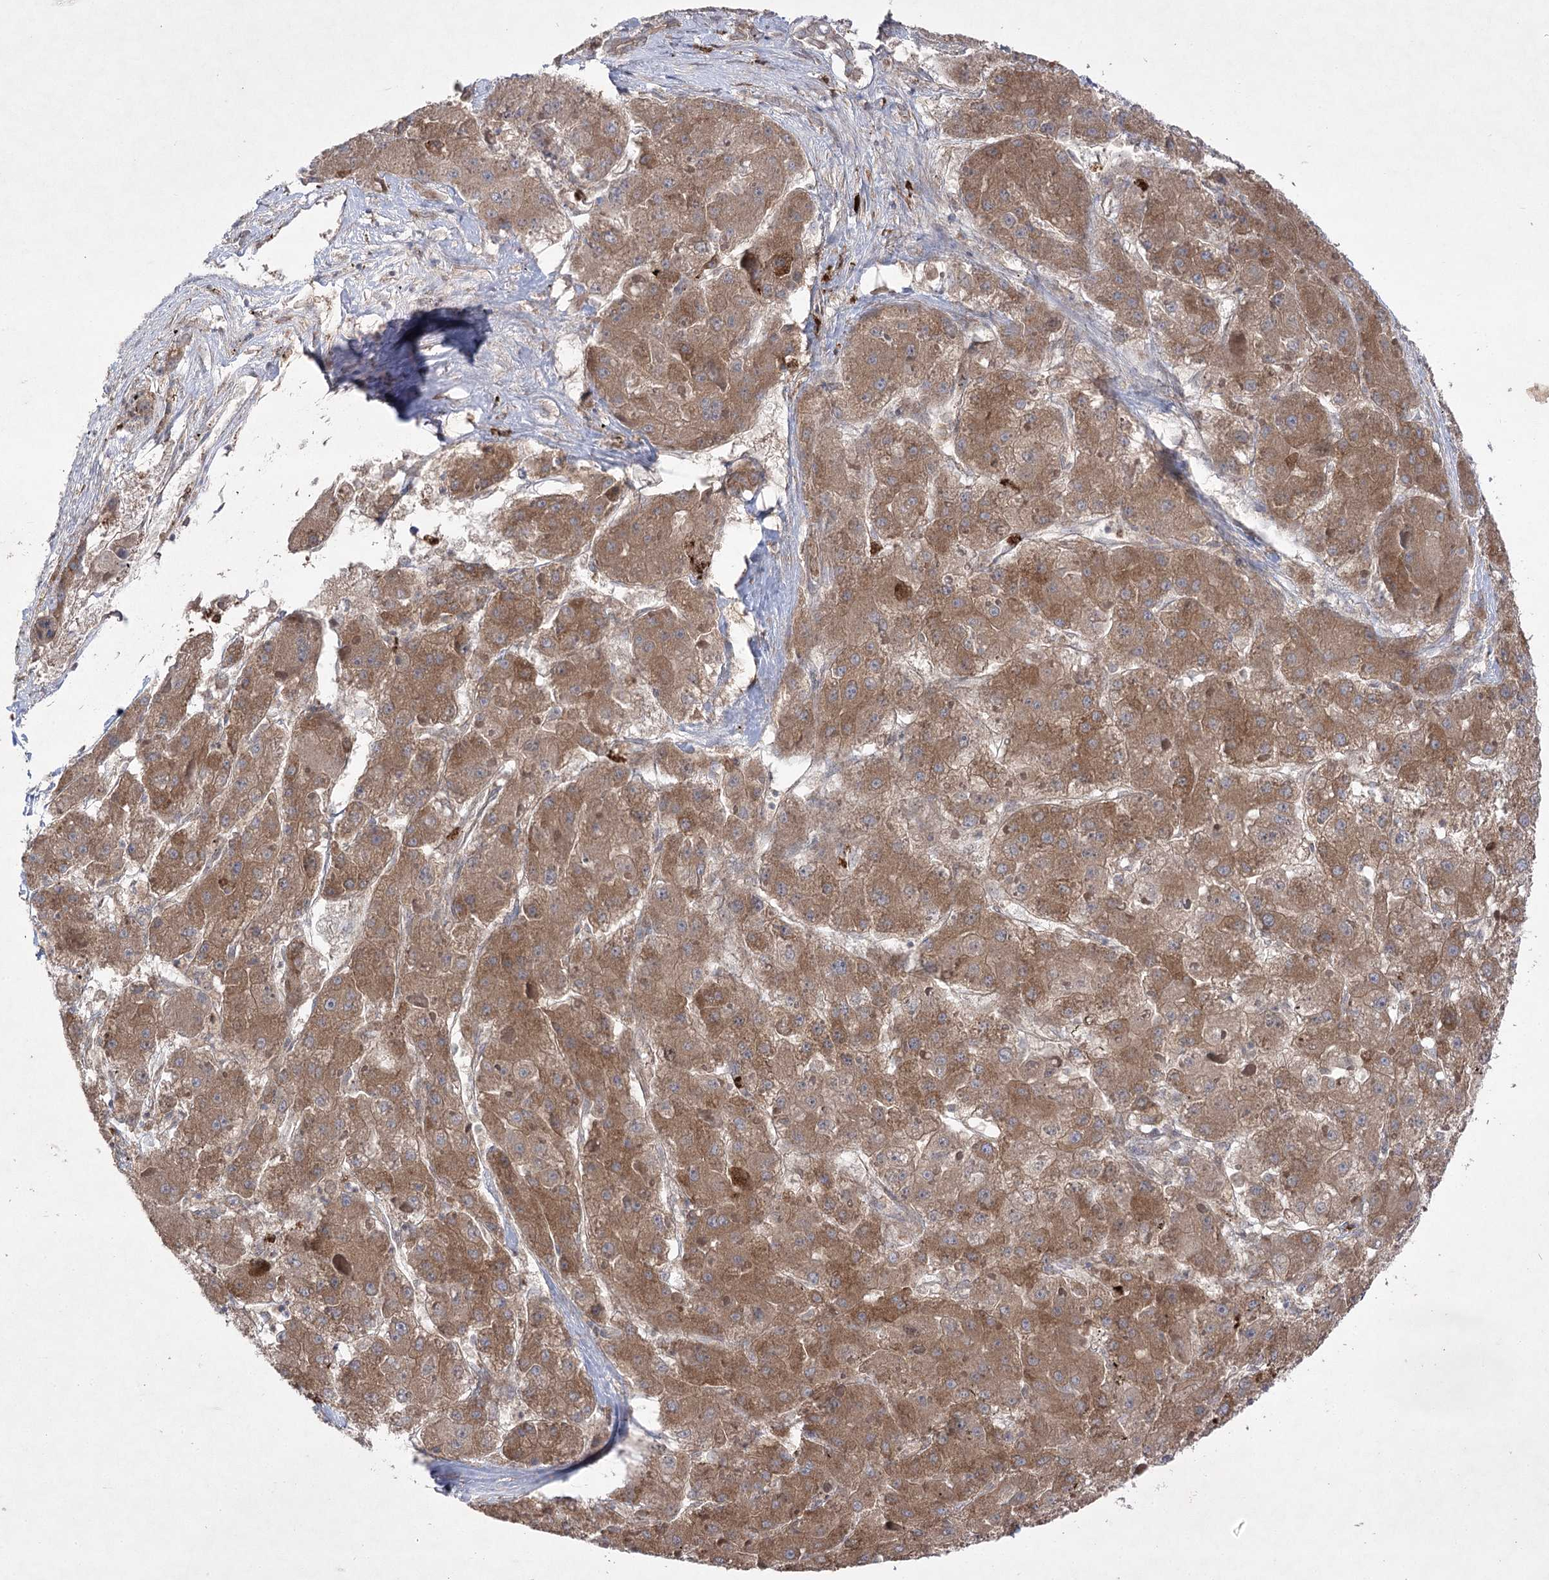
{"staining": {"intensity": "moderate", "quantity": ">75%", "location": "cytoplasmic/membranous"}, "tissue": "liver cancer", "cell_type": "Tumor cells", "image_type": "cancer", "snomed": [{"axis": "morphology", "description": "Carcinoma, Hepatocellular, NOS"}, {"axis": "topography", "description": "Liver"}], "caption": "Moderate cytoplasmic/membranous protein positivity is appreciated in approximately >75% of tumor cells in liver cancer.", "gene": "PLEKHA5", "patient": {"sex": "female", "age": 73}}